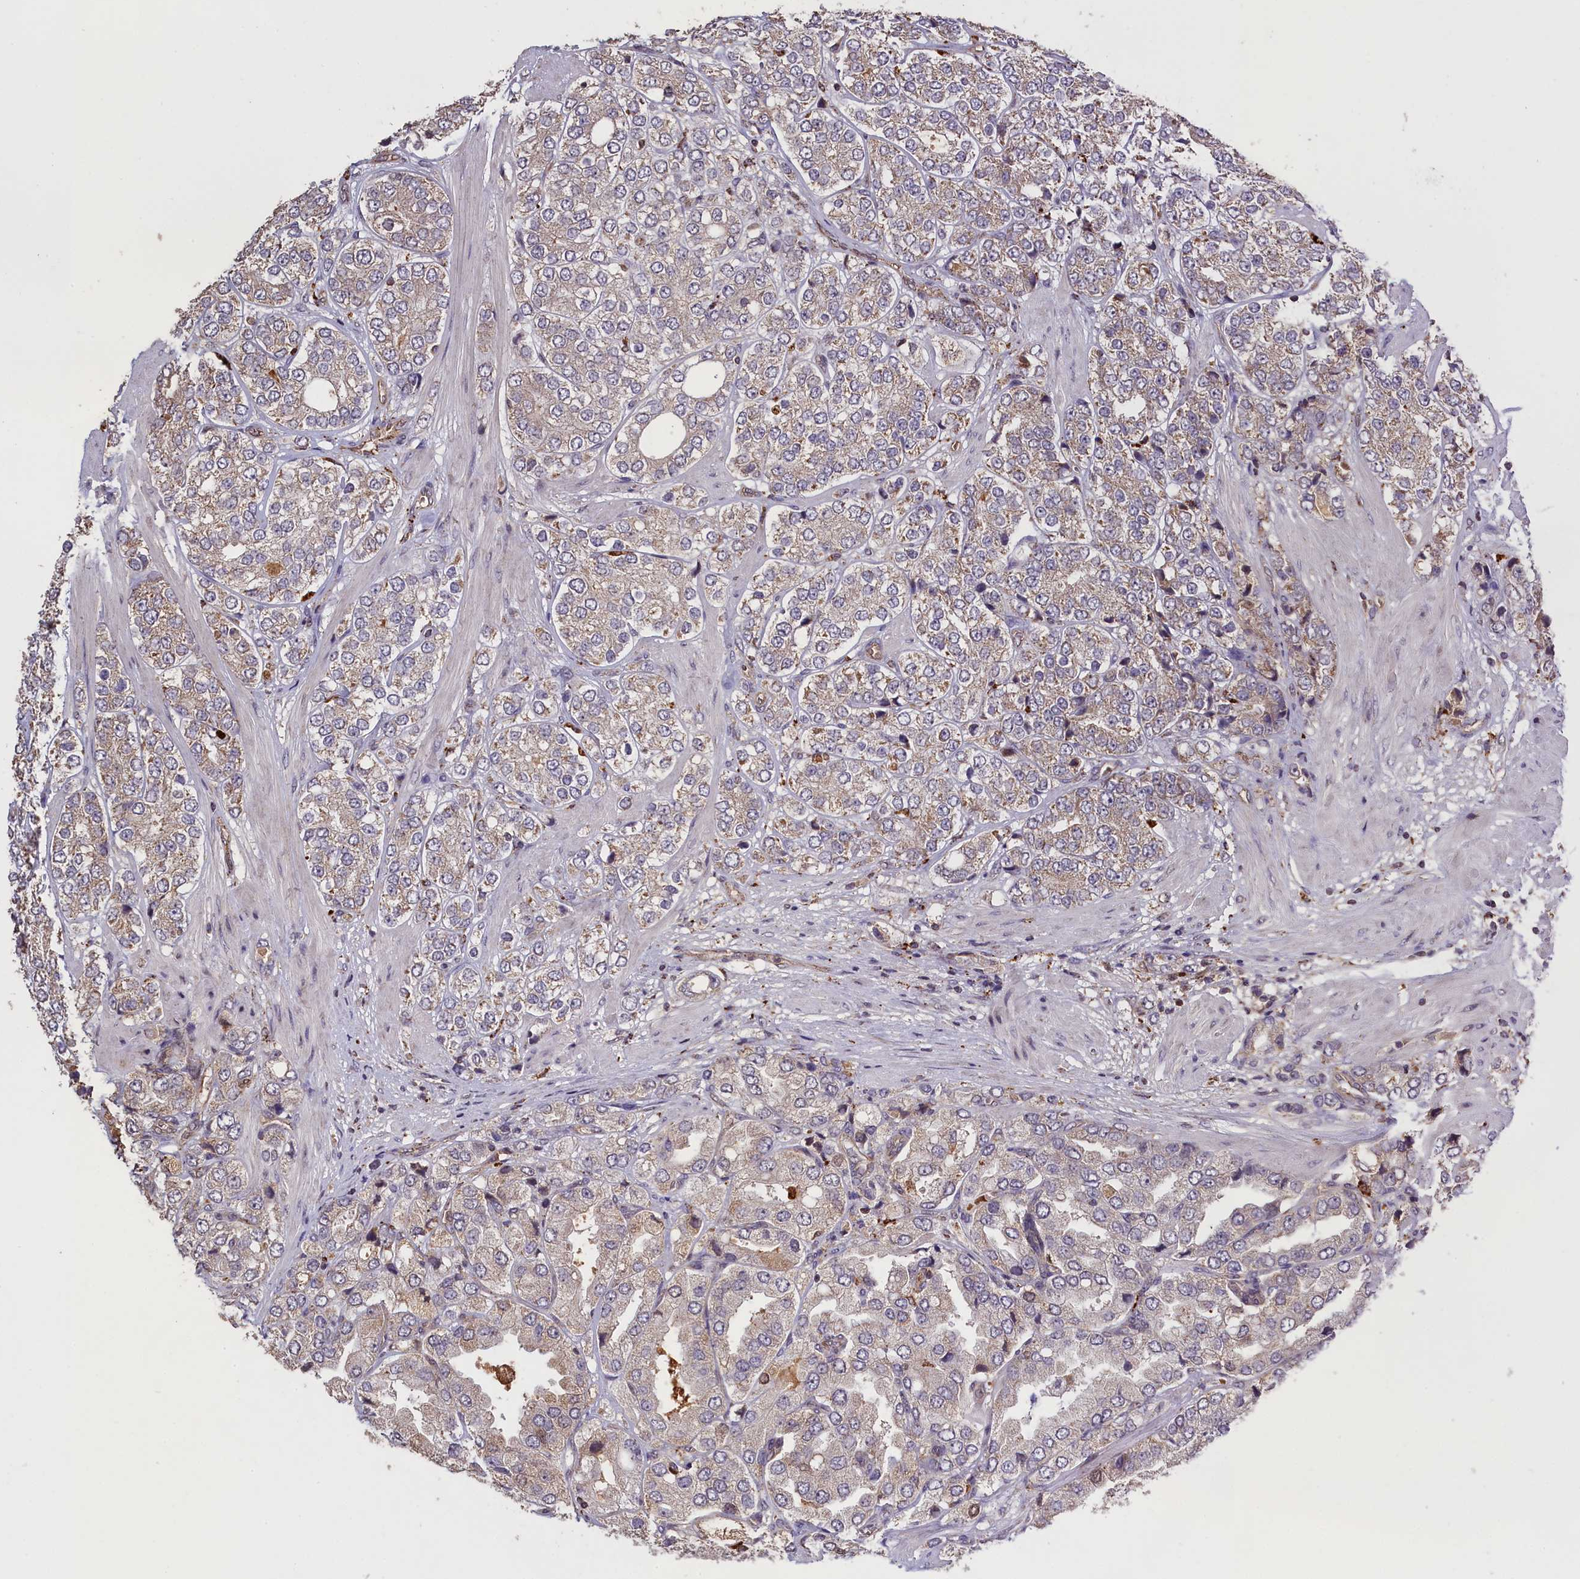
{"staining": {"intensity": "negative", "quantity": "none", "location": "none"}, "tissue": "prostate cancer", "cell_type": "Tumor cells", "image_type": "cancer", "snomed": [{"axis": "morphology", "description": "Adenocarcinoma, High grade"}, {"axis": "topography", "description": "Prostate"}], "caption": "Prostate adenocarcinoma (high-grade) was stained to show a protein in brown. There is no significant staining in tumor cells.", "gene": "CLRN2", "patient": {"sex": "male", "age": 50}}